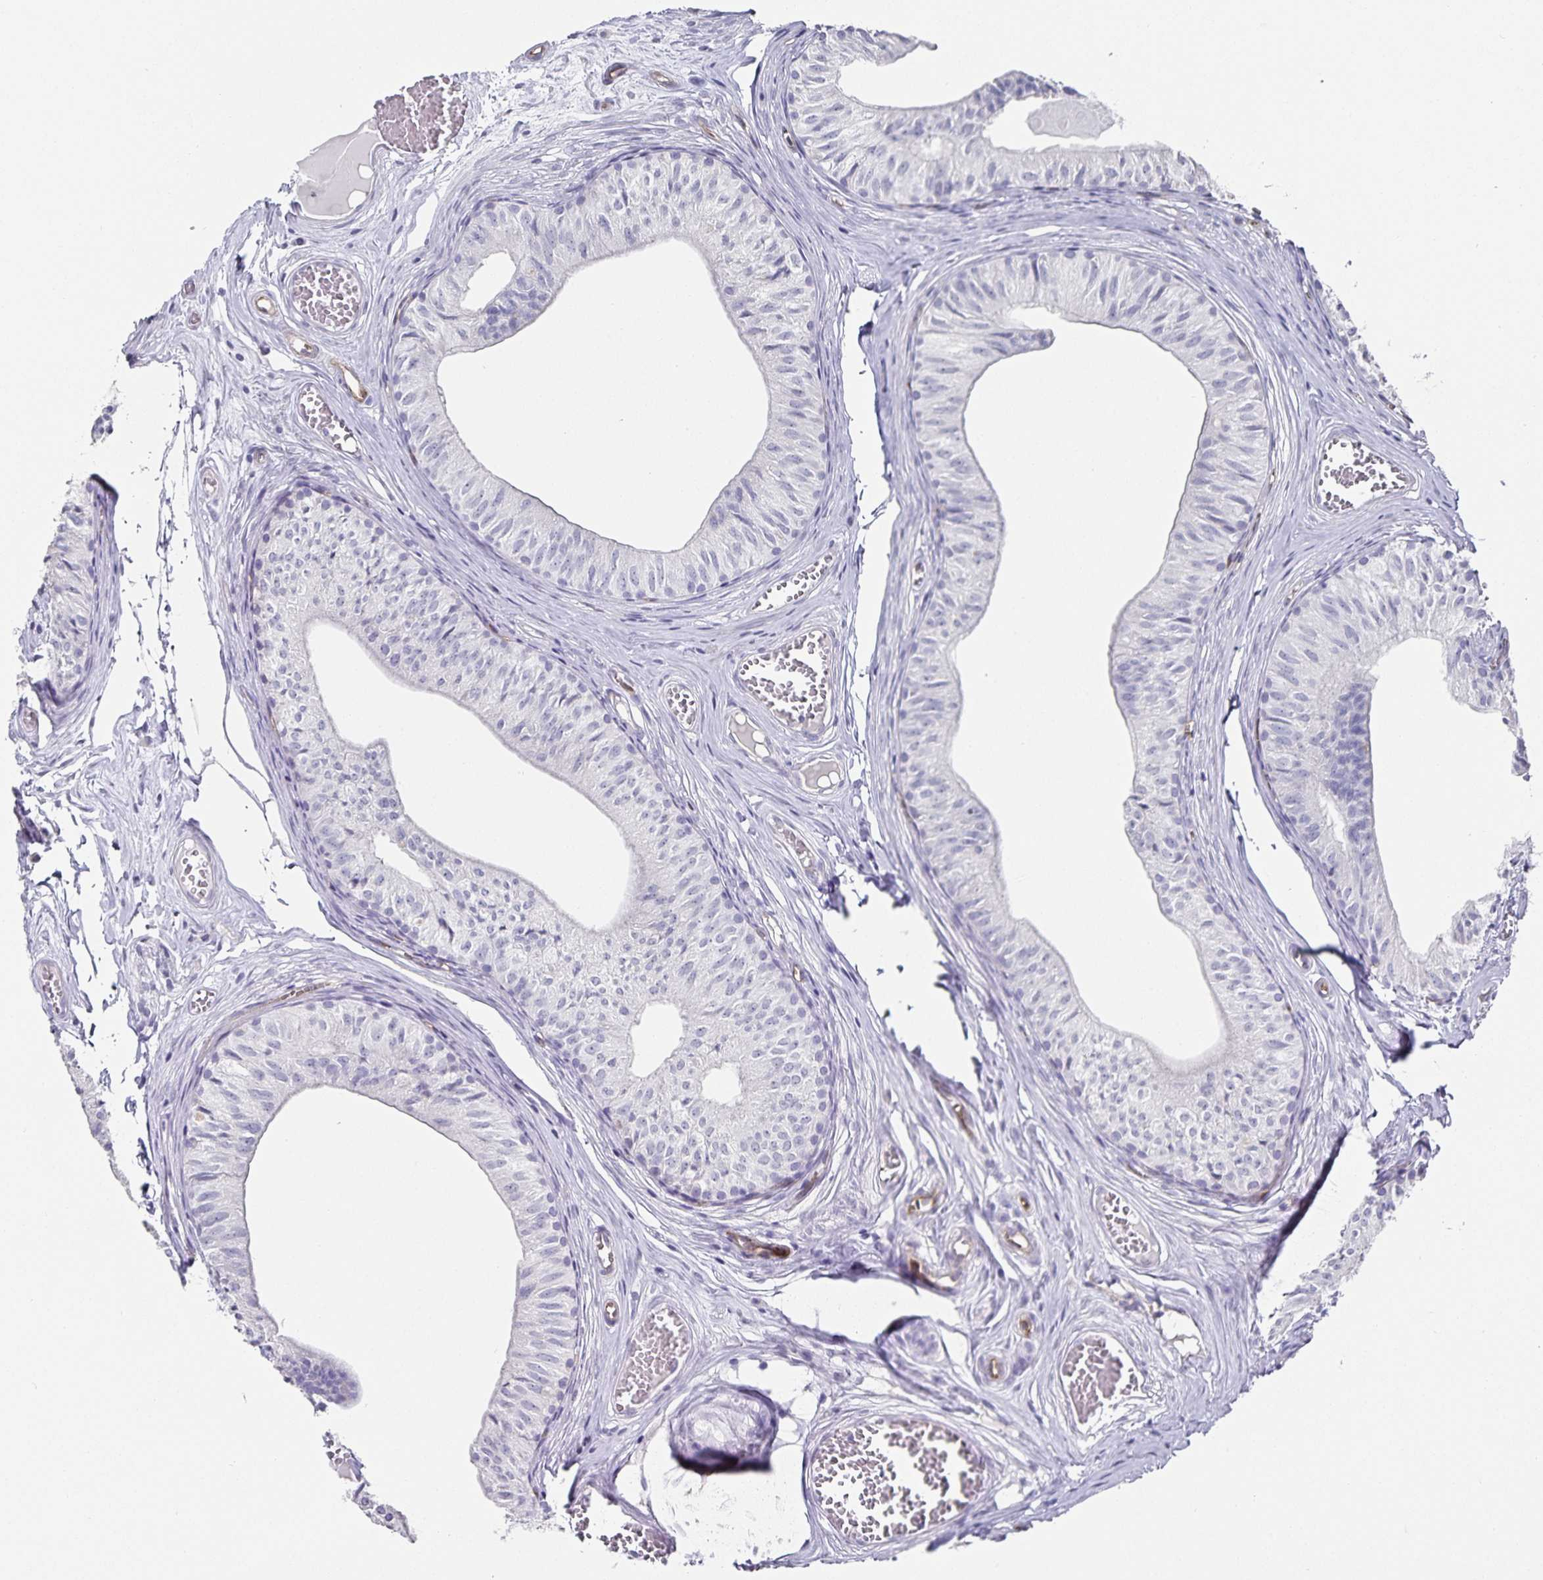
{"staining": {"intensity": "negative", "quantity": "none", "location": "none"}, "tissue": "epididymis", "cell_type": "Glandular cells", "image_type": "normal", "snomed": [{"axis": "morphology", "description": "Normal tissue, NOS"}, {"axis": "topography", "description": "Epididymis"}], "caption": "The photomicrograph shows no significant staining in glandular cells of epididymis.", "gene": "PODXL", "patient": {"sex": "male", "age": 25}}